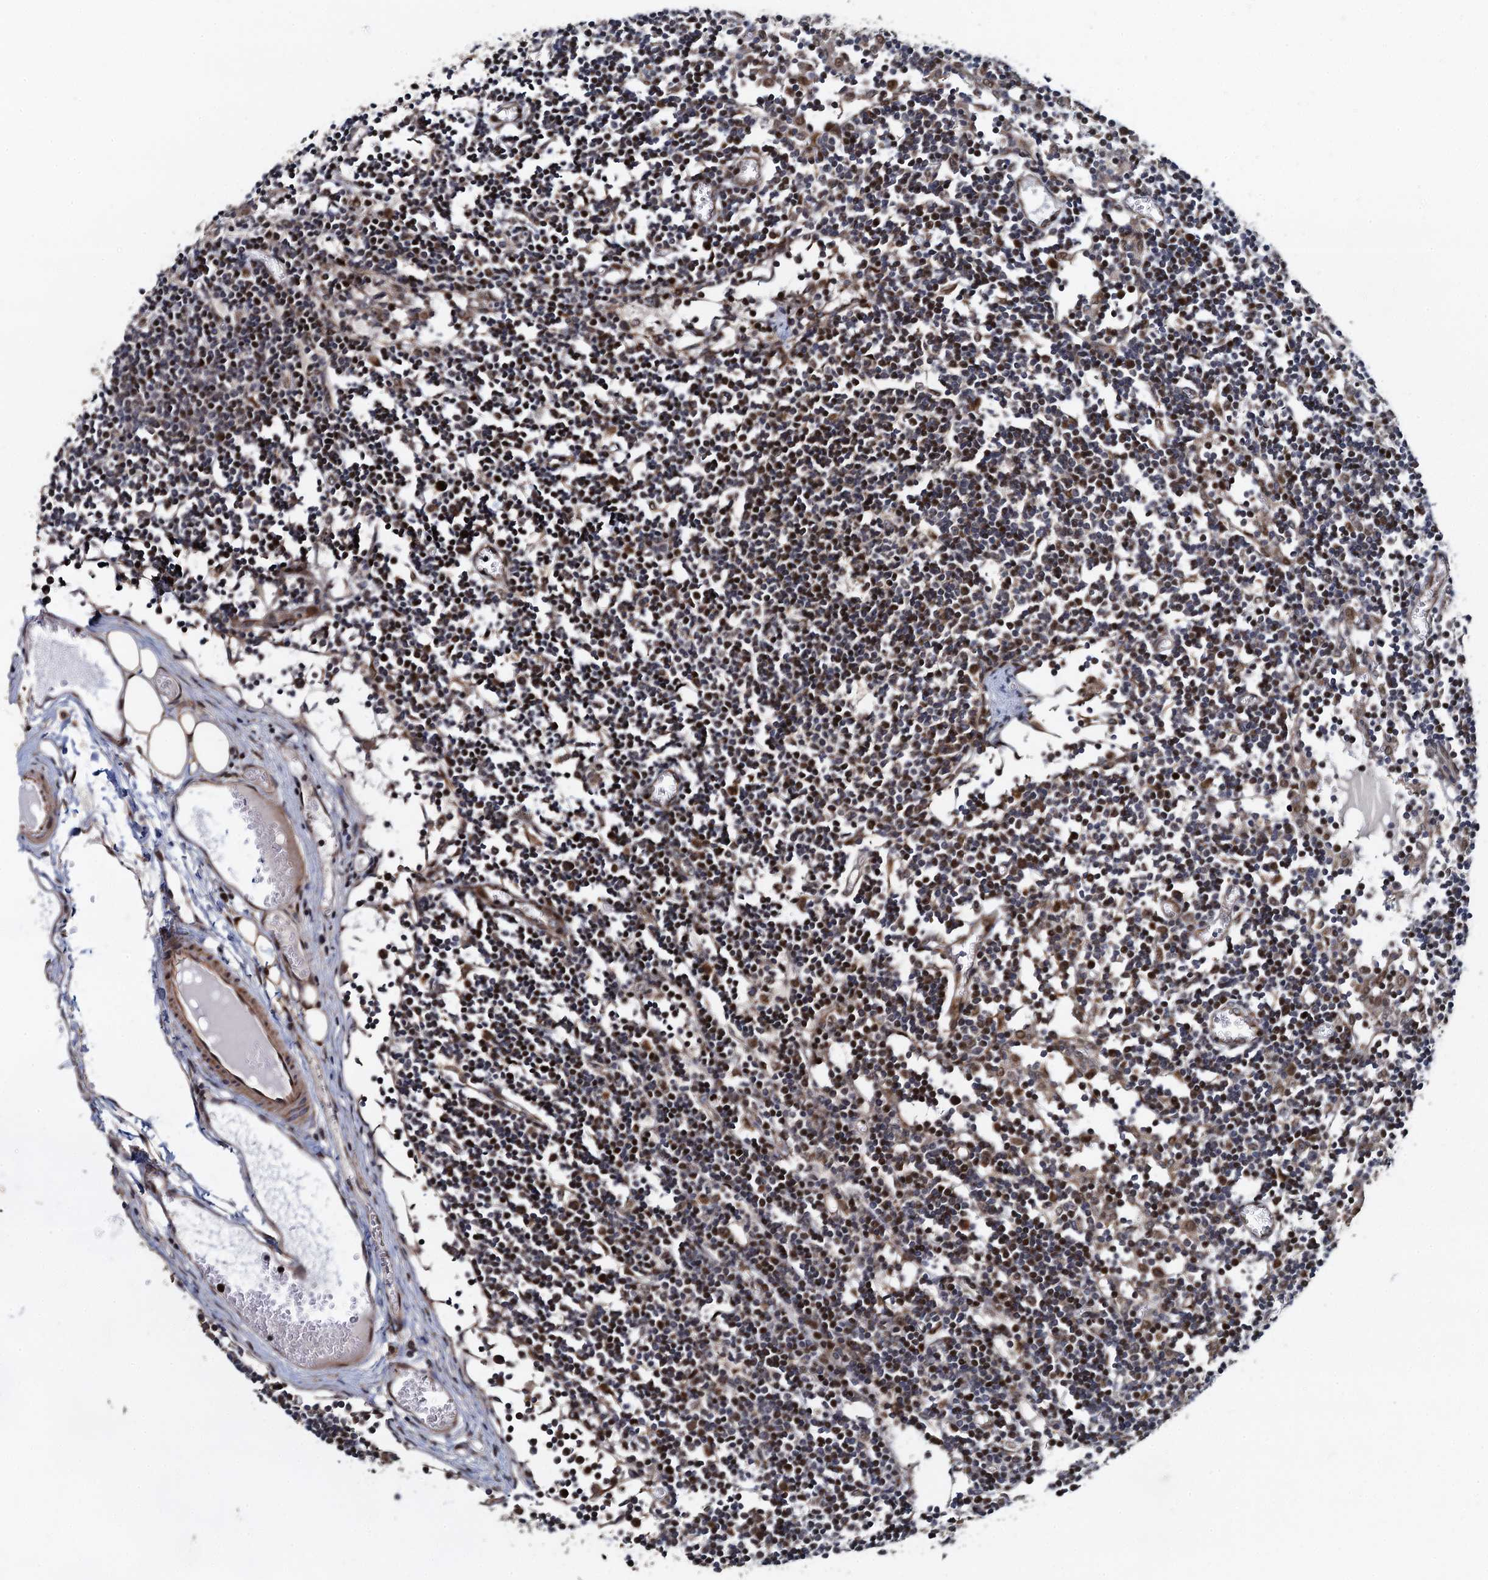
{"staining": {"intensity": "weak", "quantity": "25%-75%", "location": "cytoplasmic/membranous,nuclear"}, "tissue": "lymph node", "cell_type": "Germinal center cells", "image_type": "normal", "snomed": [{"axis": "morphology", "description": "Normal tissue, NOS"}, {"axis": "topography", "description": "Lymph node"}], "caption": "DAB immunohistochemical staining of unremarkable lymph node shows weak cytoplasmic/membranous,nuclear protein expression in about 25%-75% of germinal center cells.", "gene": "ATOSA", "patient": {"sex": "female", "age": 11}}